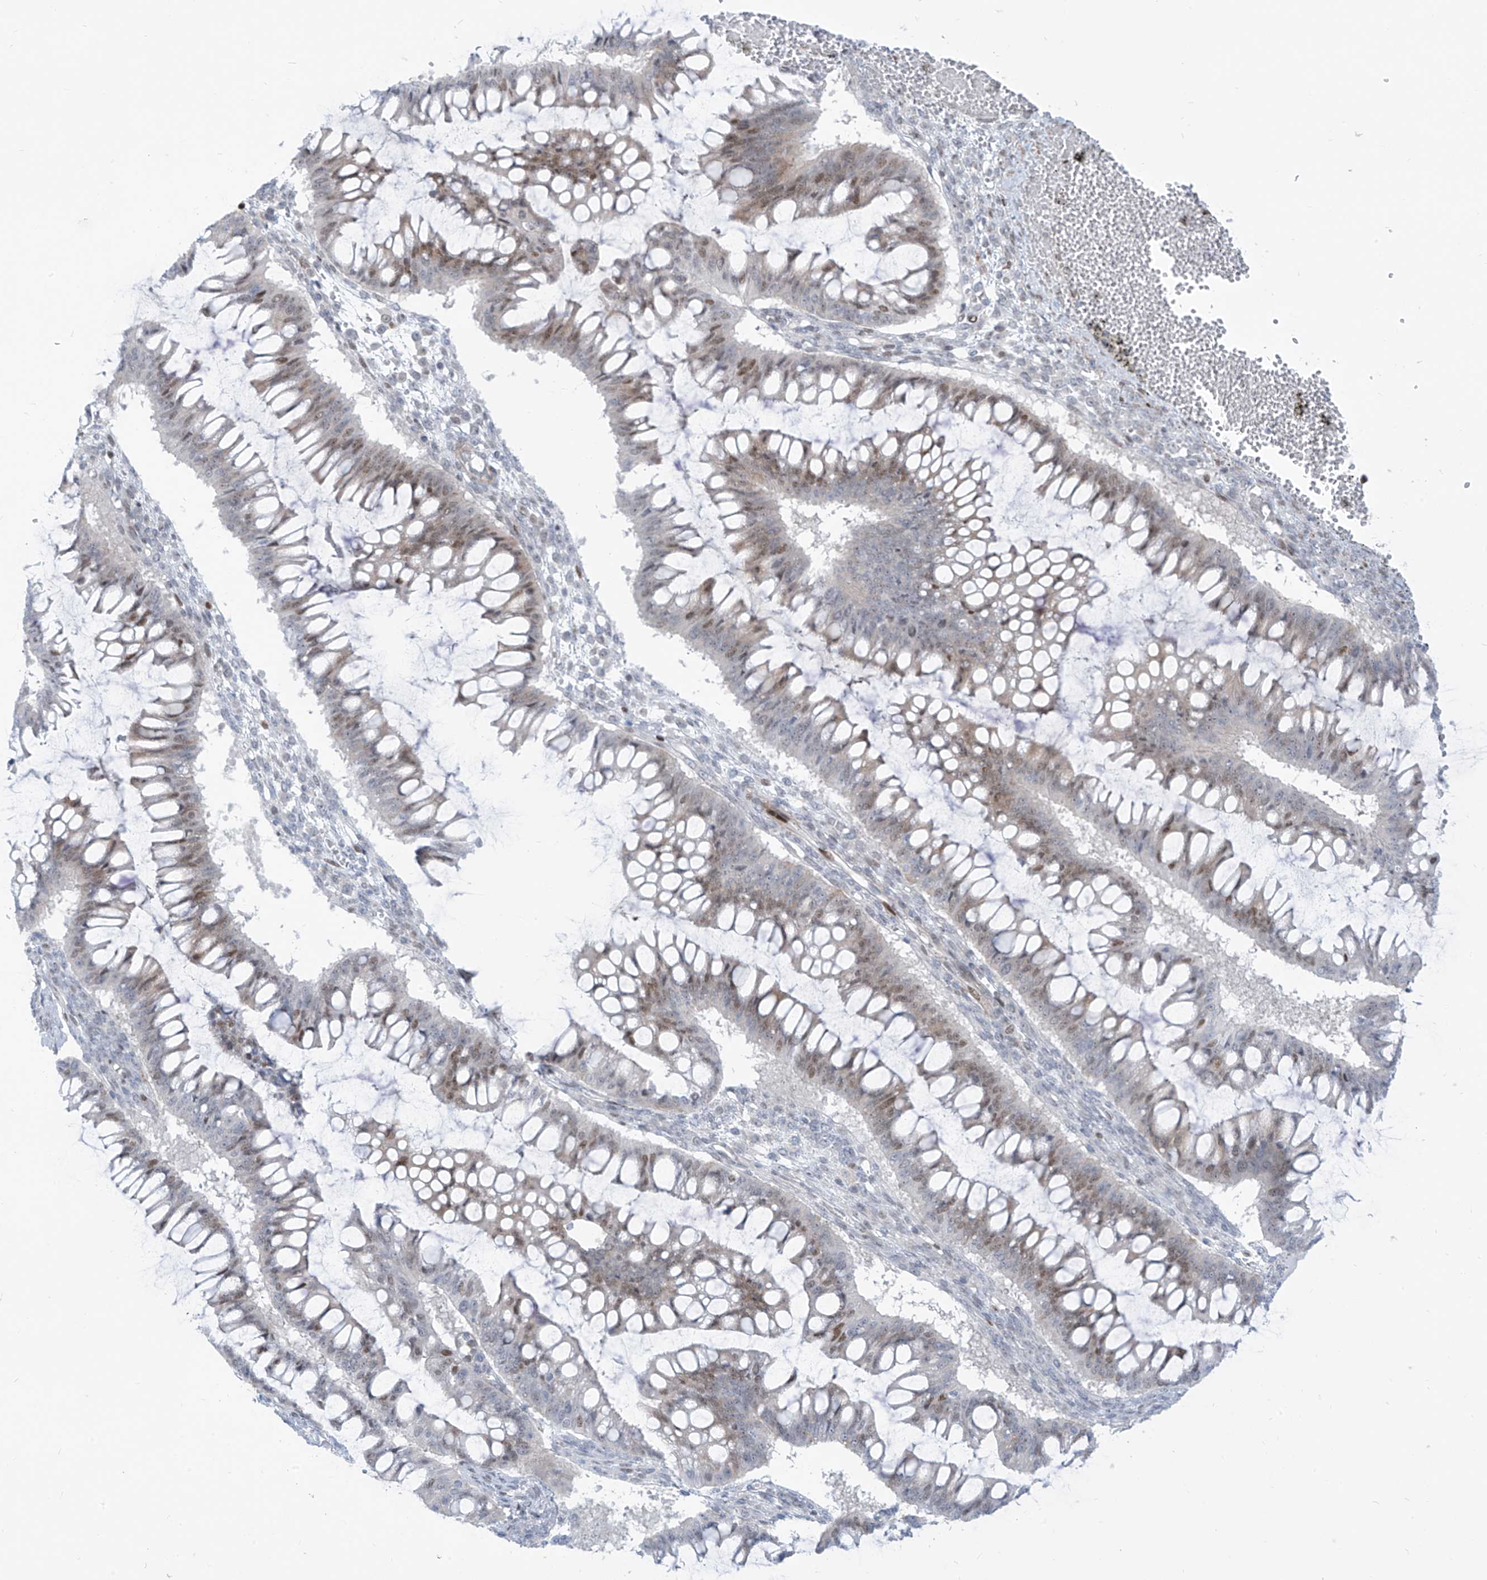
{"staining": {"intensity": "moderate", "quantity": "25%-75%", "location": "nuclear"}, "tissue": "ovarian cancer", "cell_type": "Tumor cells", "image_type": "cancer", "snomed": [{"axis": "morphology", "description": "Cystadenocarcinoma, mucinous, NOS"}, {"axis": "topography", "description": "Ovary"}], "caption": "An IHC image of neoplastic tissue is shown. Protein staining in brown highlights moderate nuclear positivity in ovarian mucinous cystadenocarcinoma within tumor cells.", "gene": "LIN9", "patient": {"sex": "female", "age": 73}}